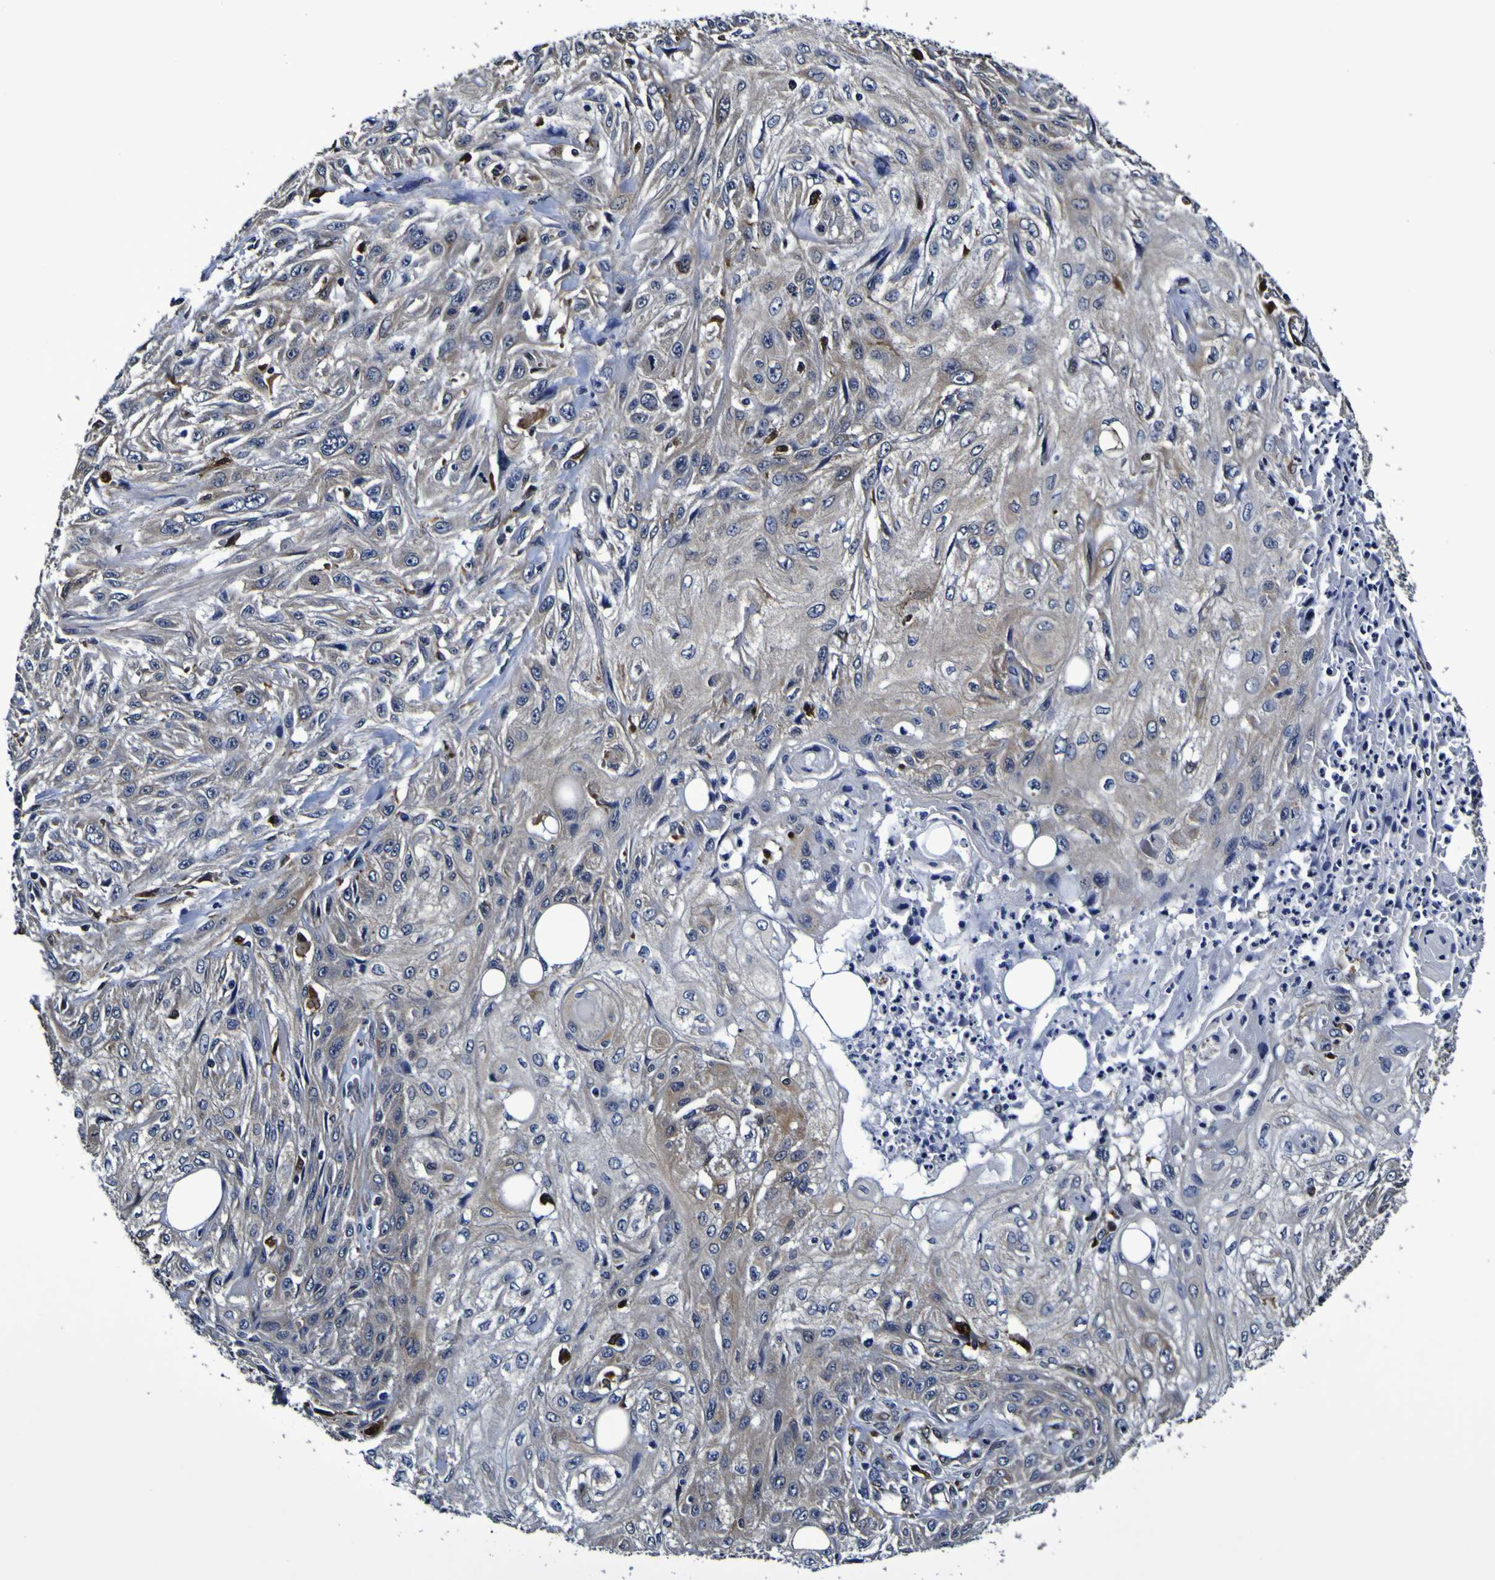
{"staining": {"intensity": "negative", "quantity": "none", "location": "none"}, "tissue": "skin cancer", "cell_type": "Tumor cells", "image_type": "cancer", "snomed": [{"axis": "morphology", "description": "Squamous cell carcinoma, NOS"}, {"axis": "topography", "description": "Skin"}], "caption": "Immunohistochemical staining of skin cancer shows no significant staining in tumor cells.", "gene": "GPX1", "patient": {"sex": "male", "age": 75}}